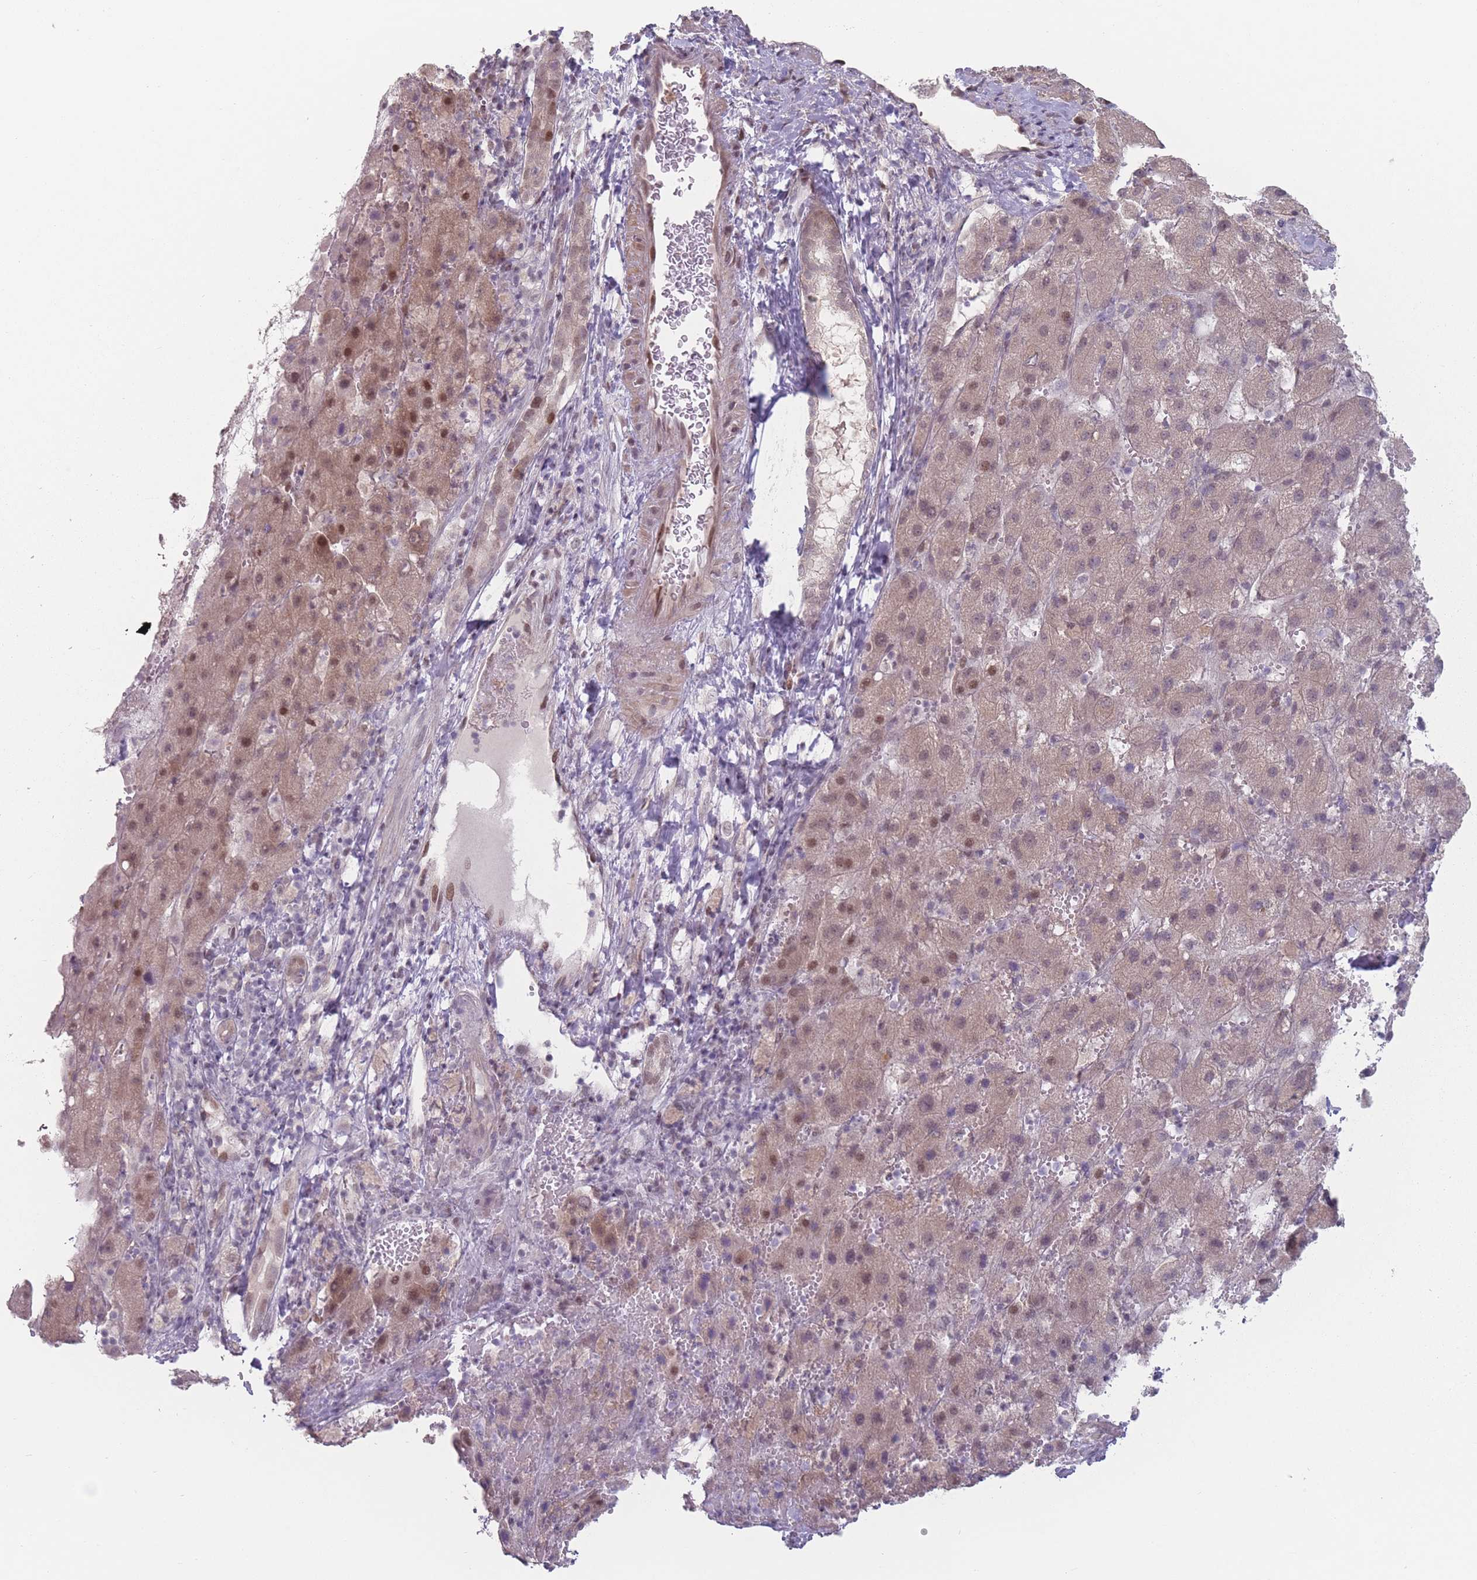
{"staining": {"intensity": "moderate", "quantity": ">75%", "location": "cytoplasmic/membranous,nuclear"}, "tissue": "liver cancer", "cell_type": "Tumor cells", "image_type": "cancer", "snomed": [{"axis": "morphology", "description": "Carcinoma, Hepatocellular, NOS"}, {"axis": "topography", "description": "Liver"}], "caption": "The histopathology image exhibits staining of liver cancer, revealing moderate cytoplasmic/membranous and nuclear protein expression (brown color) within tumor cells. Immunohistochemistry (ihc) stains the protein of interest in brown and the nuclei are stained blue.", "gene": "SH3BGRL2", "patient": {"sex": "female", "age": 58}}